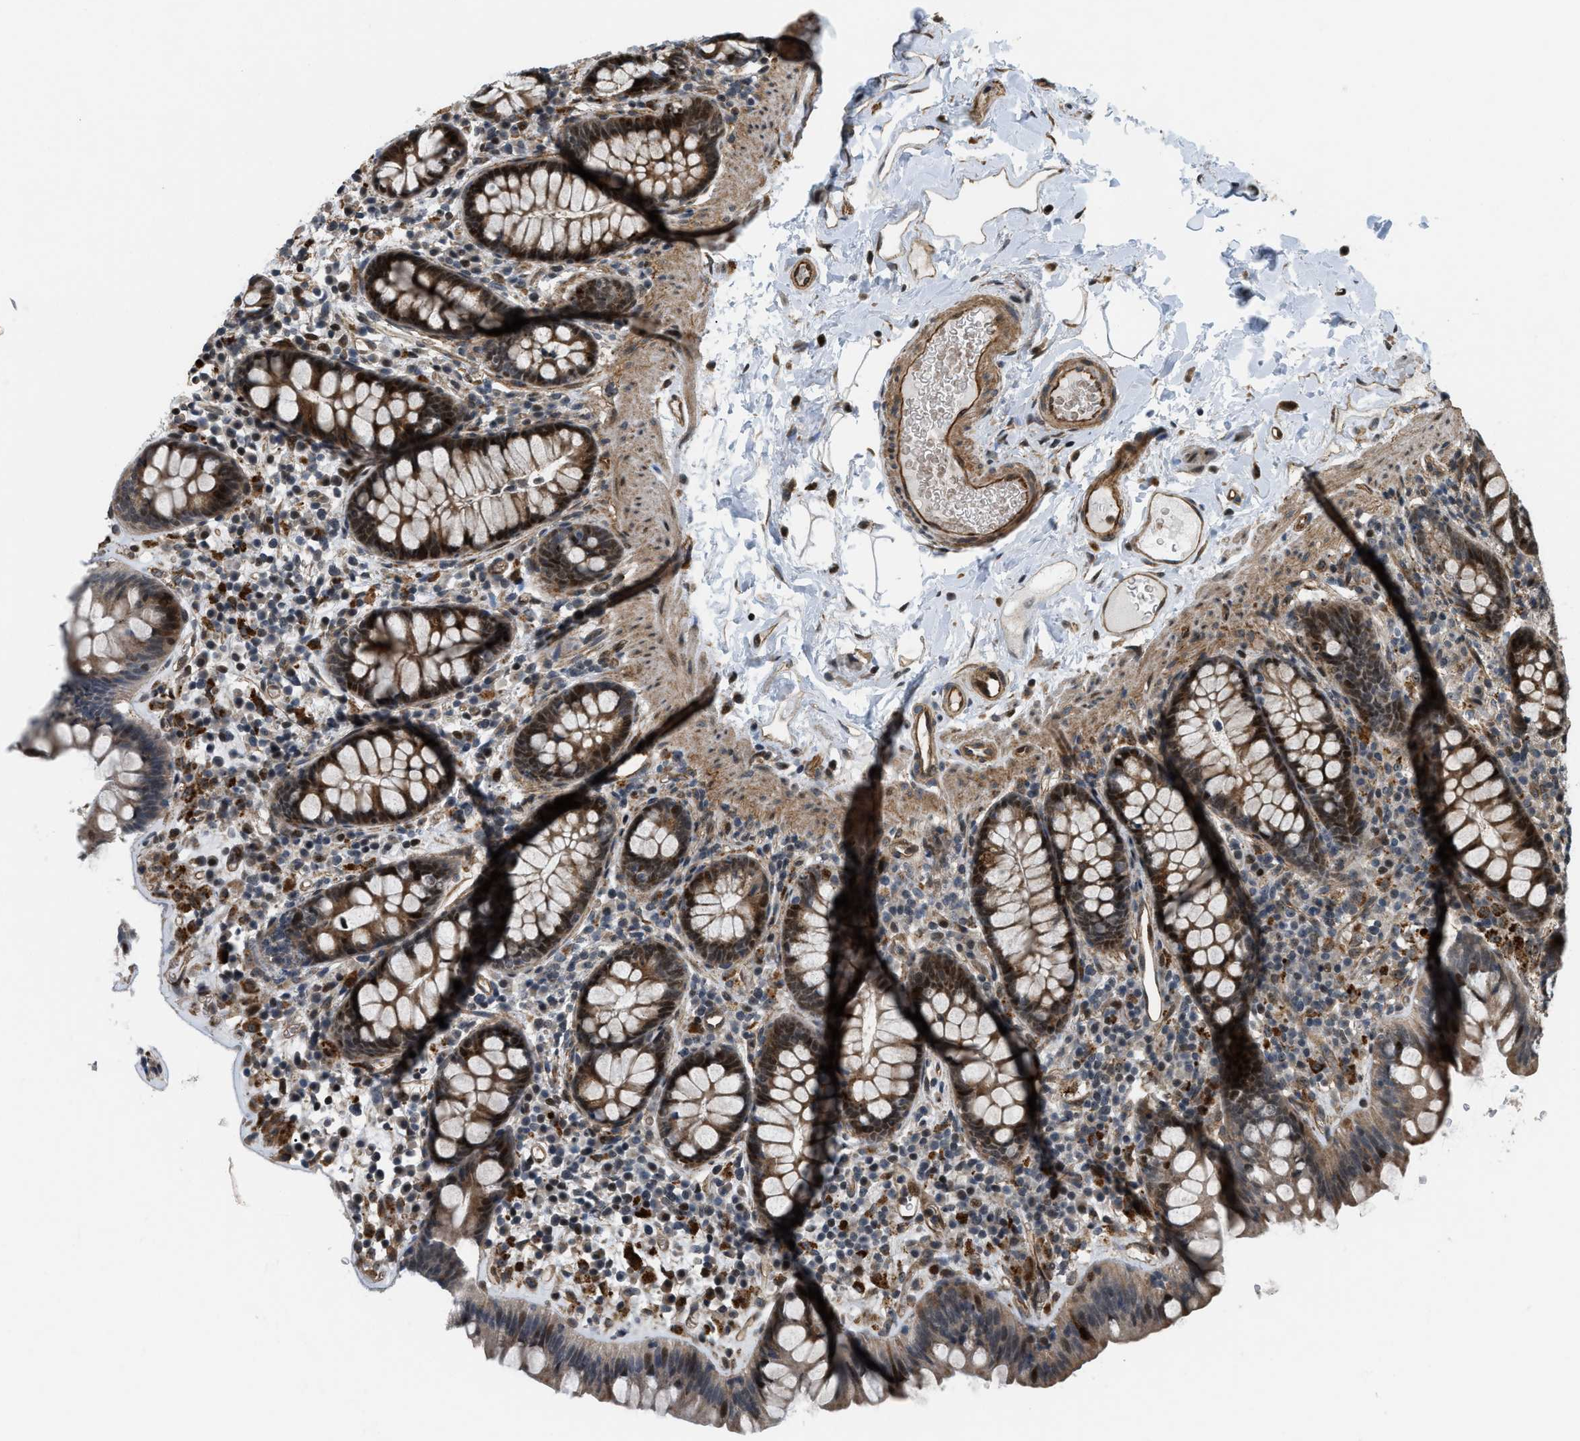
{"staining": {"intensity": "moderate", "quantity": ">75%", "location": "cytoplasmic/membranous"}, "tissue": "colon", "cell_type": "Endothelial cells", "image_type": "normal", "snomed": [{"axis": "morphology", "description": "Normal tissue, NOS"}, {"axis": "topography", "description": "Colon"}], "caption": "Immunohistochemical staining of normal human colon reveals moderate cytoplasmic/membranous protein expression in about >75% of endothelial cells. (DAB (3,3'-diaminobenzidine) IHC, brown staining for protein, blue staining for nuclei).", "gene": "LTA4H", "patient": {"sex": "female", "age": 80}}